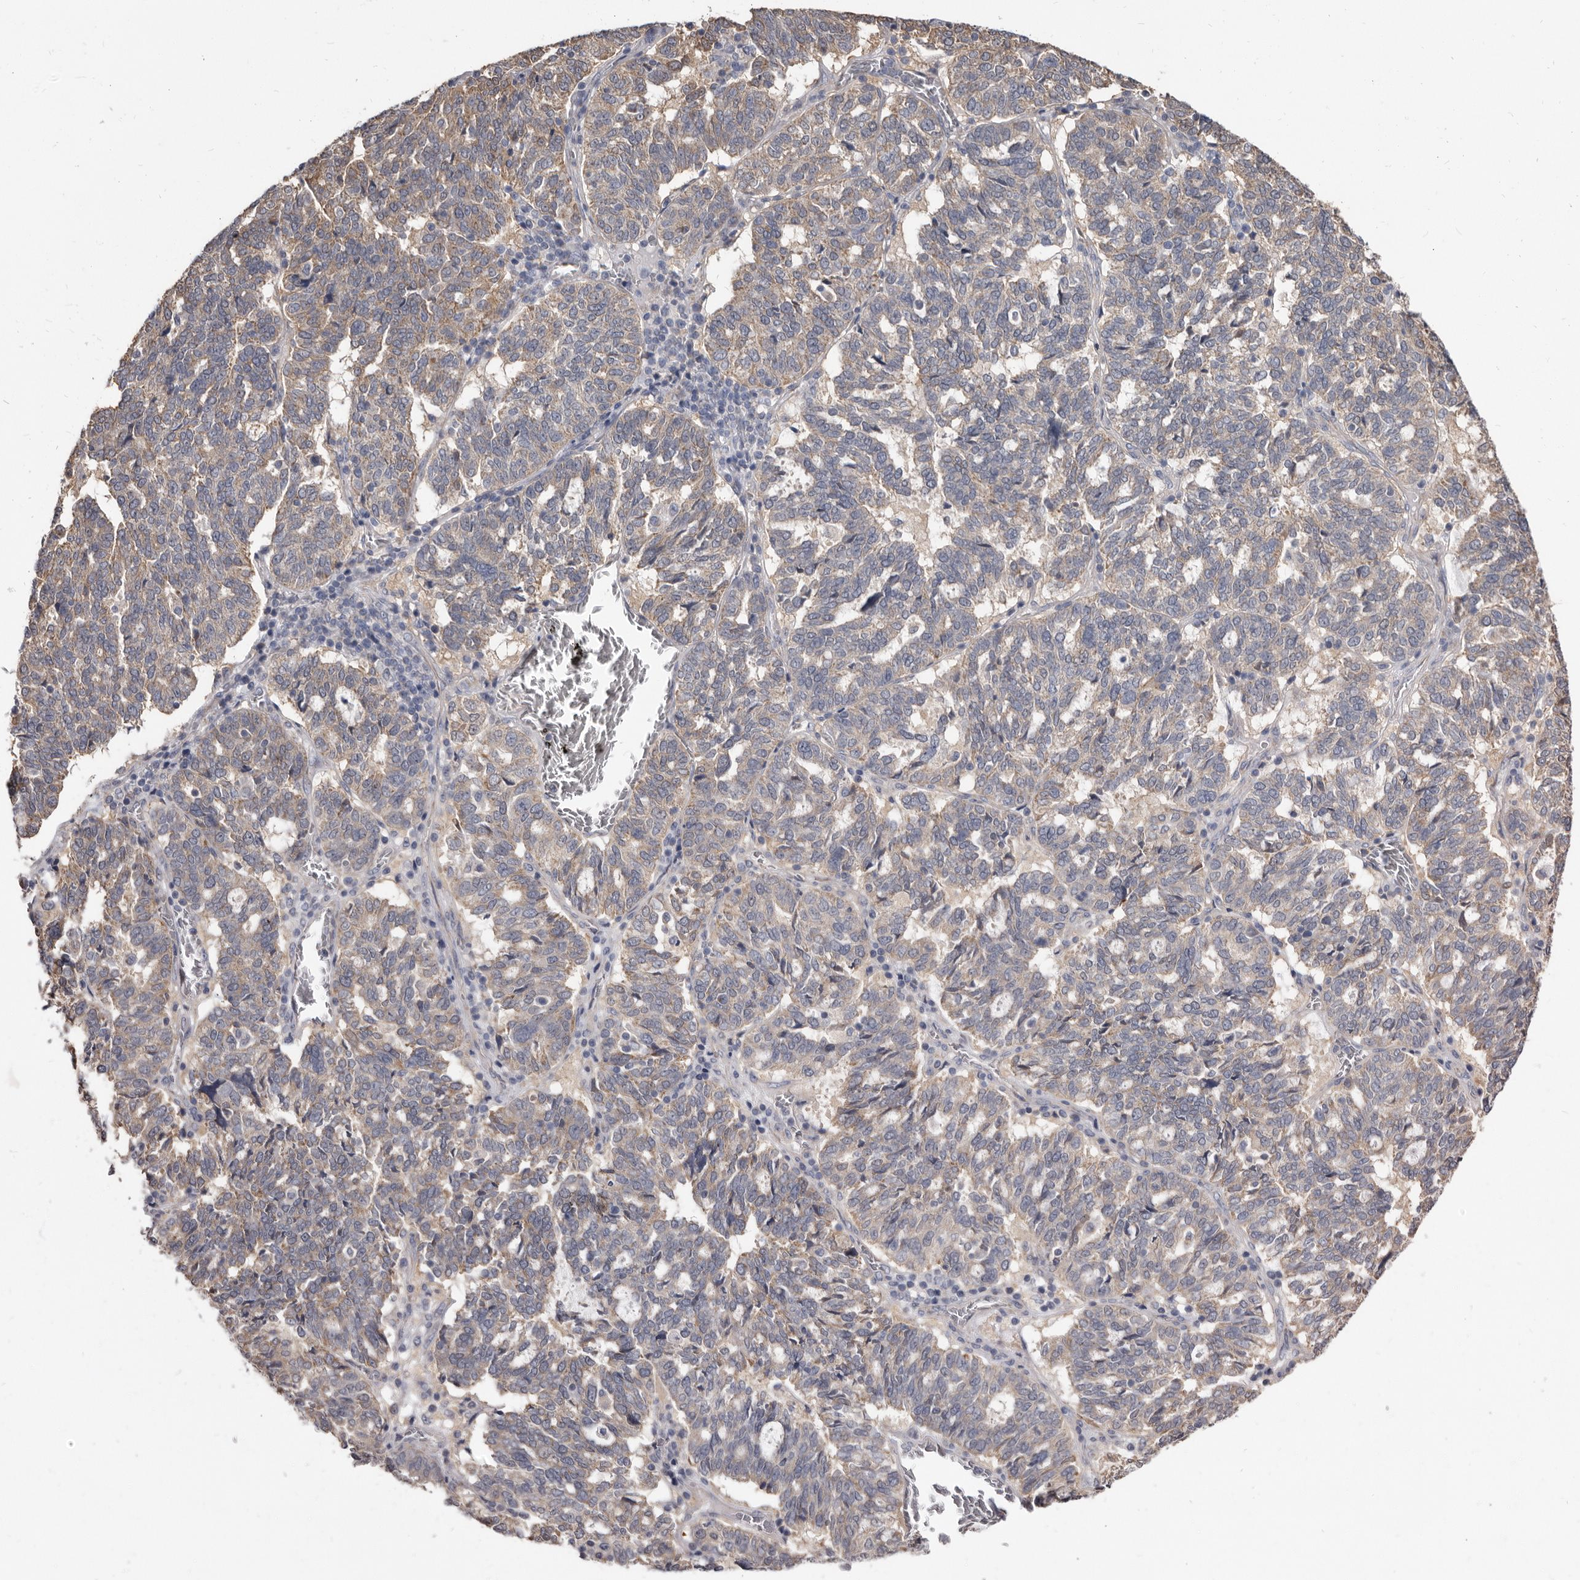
{"staining": {"intensity": "weak", "quantity": ">75%", "location": "cytoplasmic/membranous"}, "tissue": "ovarian cancer", "cell_type": "Tumor cells", "image_type": "cancer", "snomed": [{"axis": "morphology", "description": "Cystadenocarcinoma, serous, NOS"}, {"axis": "topography", "description": "Ovary"}], "caption": "A brown stain labels weak cytoplasmic/membranous positivity of a protein in serous cystadenocarcinoma (ovarian) tumor cells.", "gene": "FMO2", "patient": {"sex": "female", "age": 59}}